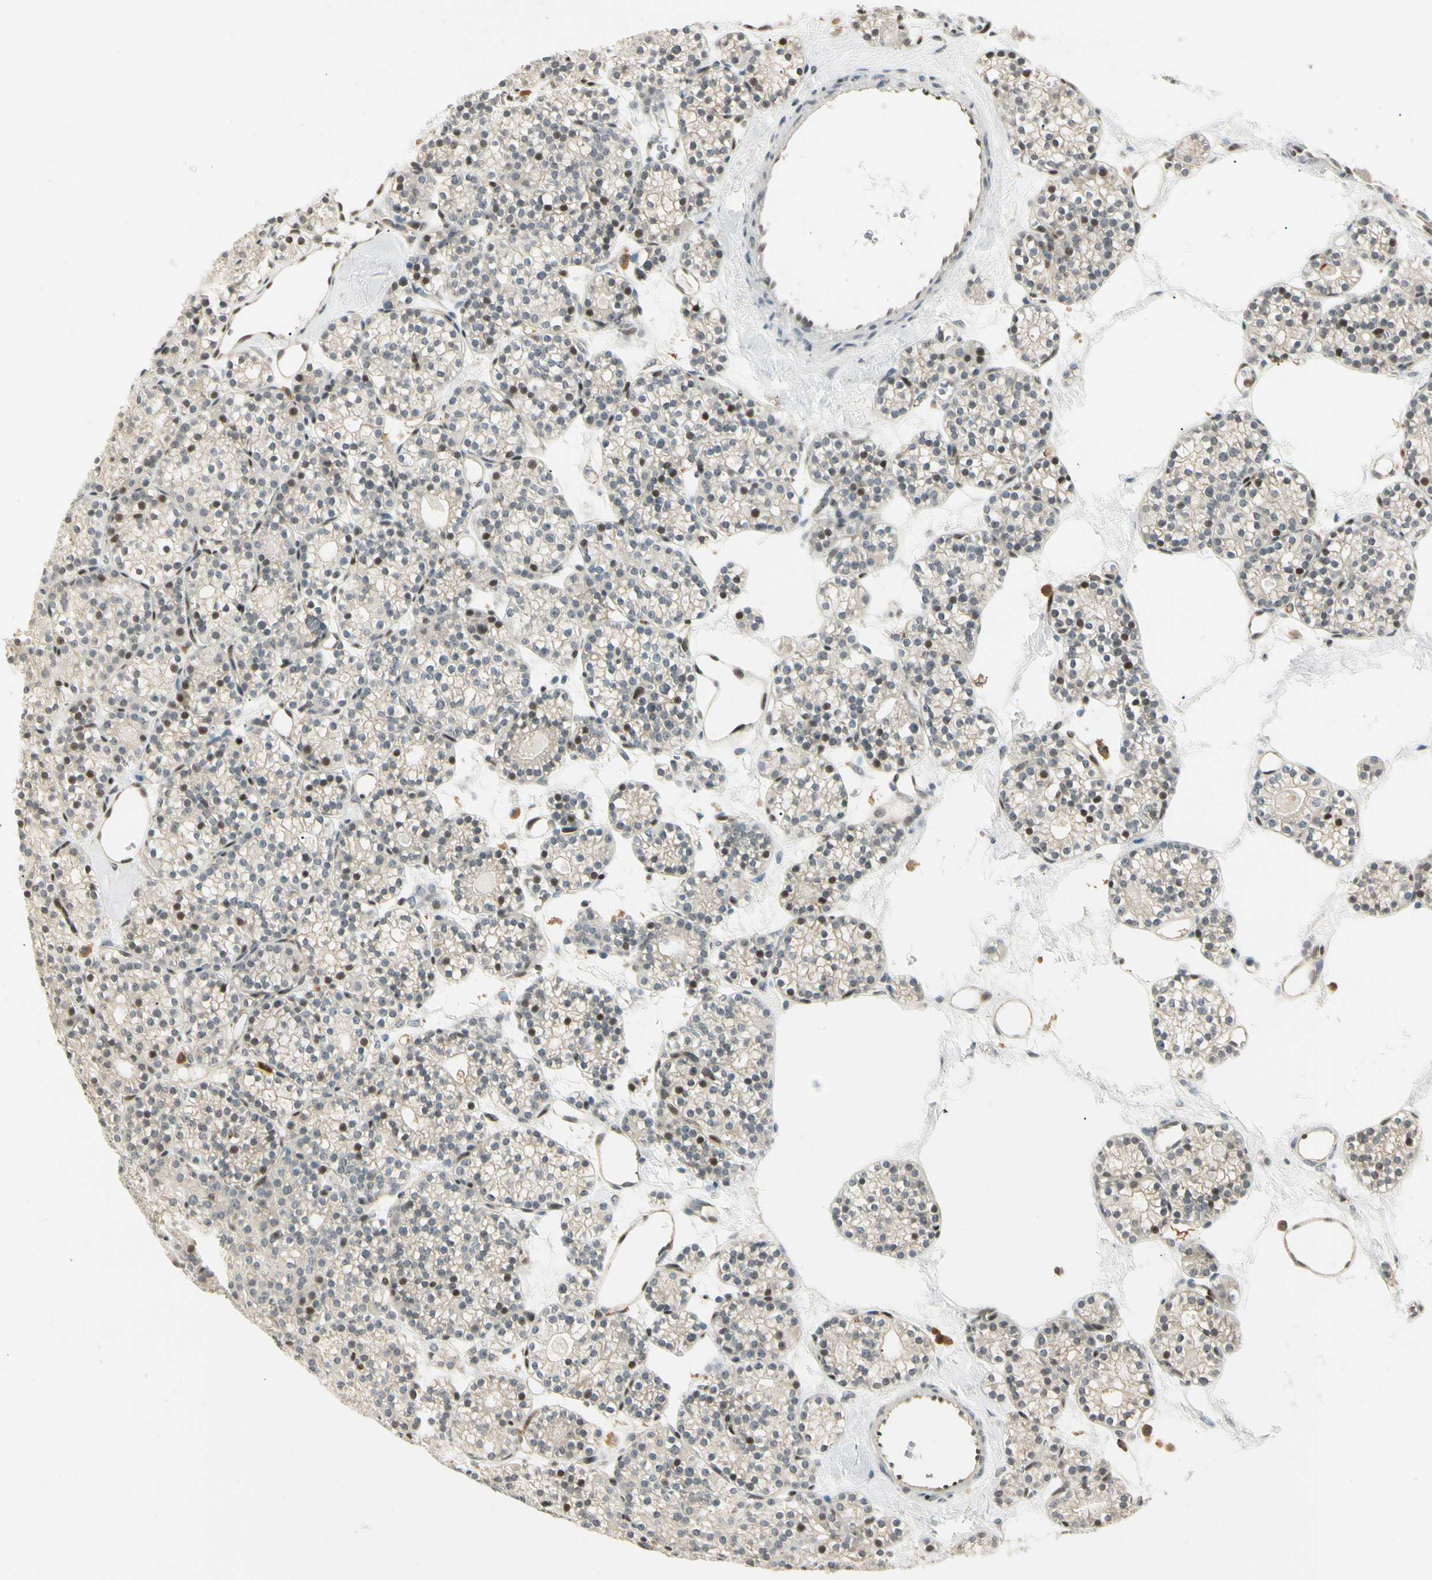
{"staining": {"intensity": "moderate", "quantity": "<25%", "location": "nuclear"}, "tissue": "parathyroid gland", "cell_type": "Glandular cells", "image_type": "normal", "snomed": [{"axis": "morphology", "description": "Normal tissue, NOS"}, {"axis": "topography", "description": "Parathyroid gland"}], "caption": "The immunohistochemical stain labels moderate nuclear staining in glandular cells of unremarkable parathyroid gland. The staining was performed using DAB, with brown indicating positive protein expression. Nuclei are stained blue with hematoxylin.", "gene": "FNDC3B", "patient": {"sex": "female", "age": 64}}